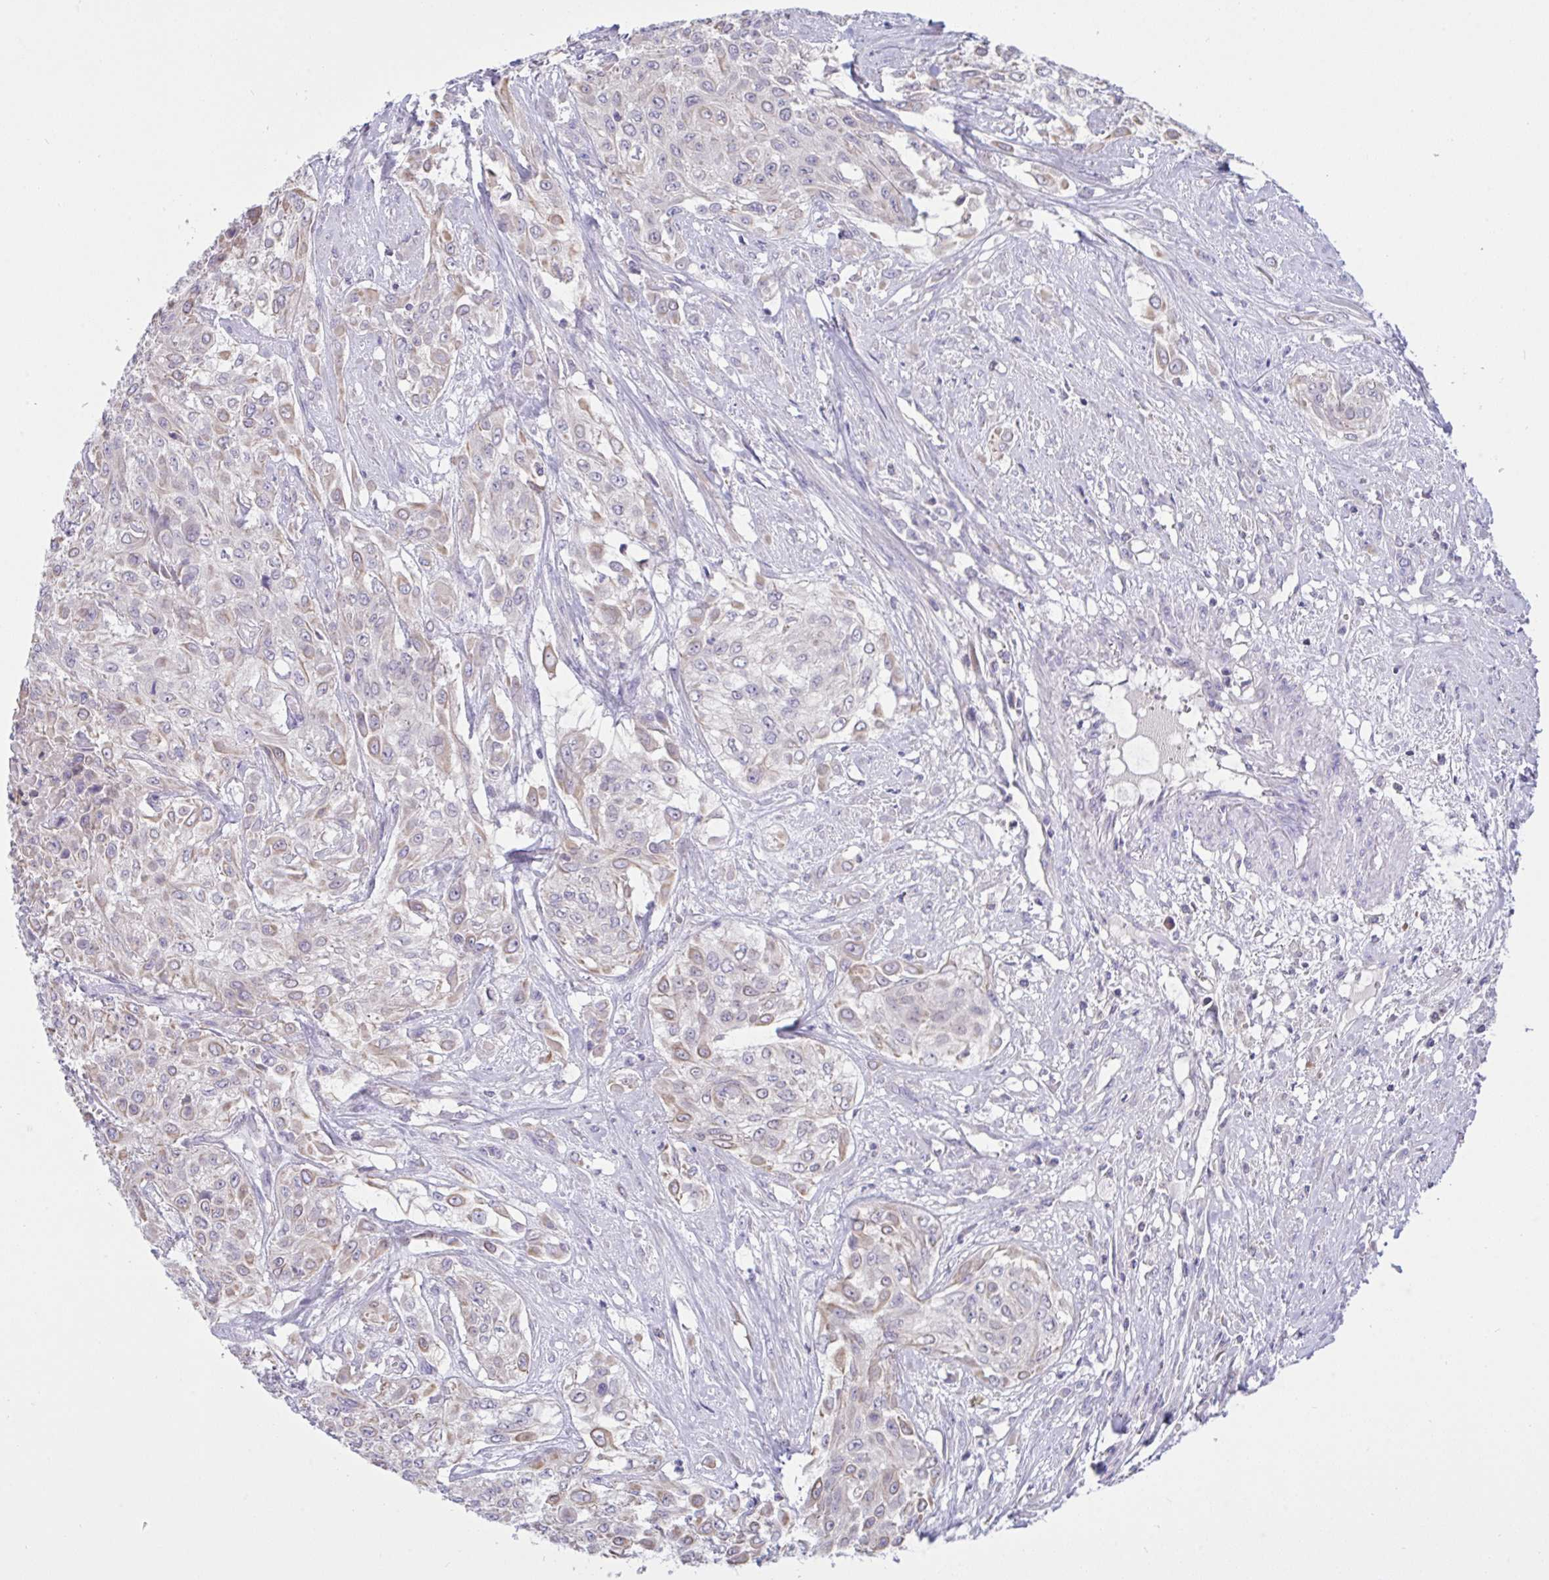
{"staining": {"intensity": "weak", "quantity": "<25%", "location": "cytoplasmic/membranous"}, "tissue": "urothelial cancer", "cell_type": "Tumor cells", "image_type": "cancer", "snomed": [{"axis": "morphology", "description": "Urothelial carcinoma, High grade"}, {"axis": "topography", "description": "Urinary bladder"}], "caption": "Immunohistochemistry (IHC) of urothelial carcinoma (high-grade) reveals no positivity in tumor cells. Brightfield microscopy of immunohistochemistry (IHC) stained with DAB (3,3'-diaminobenzidine) (brown) and hematoxylin (blue), captured at high magnification.", "gene": "TMEM41A", "patient": {"sex": "male", "age": 57}}